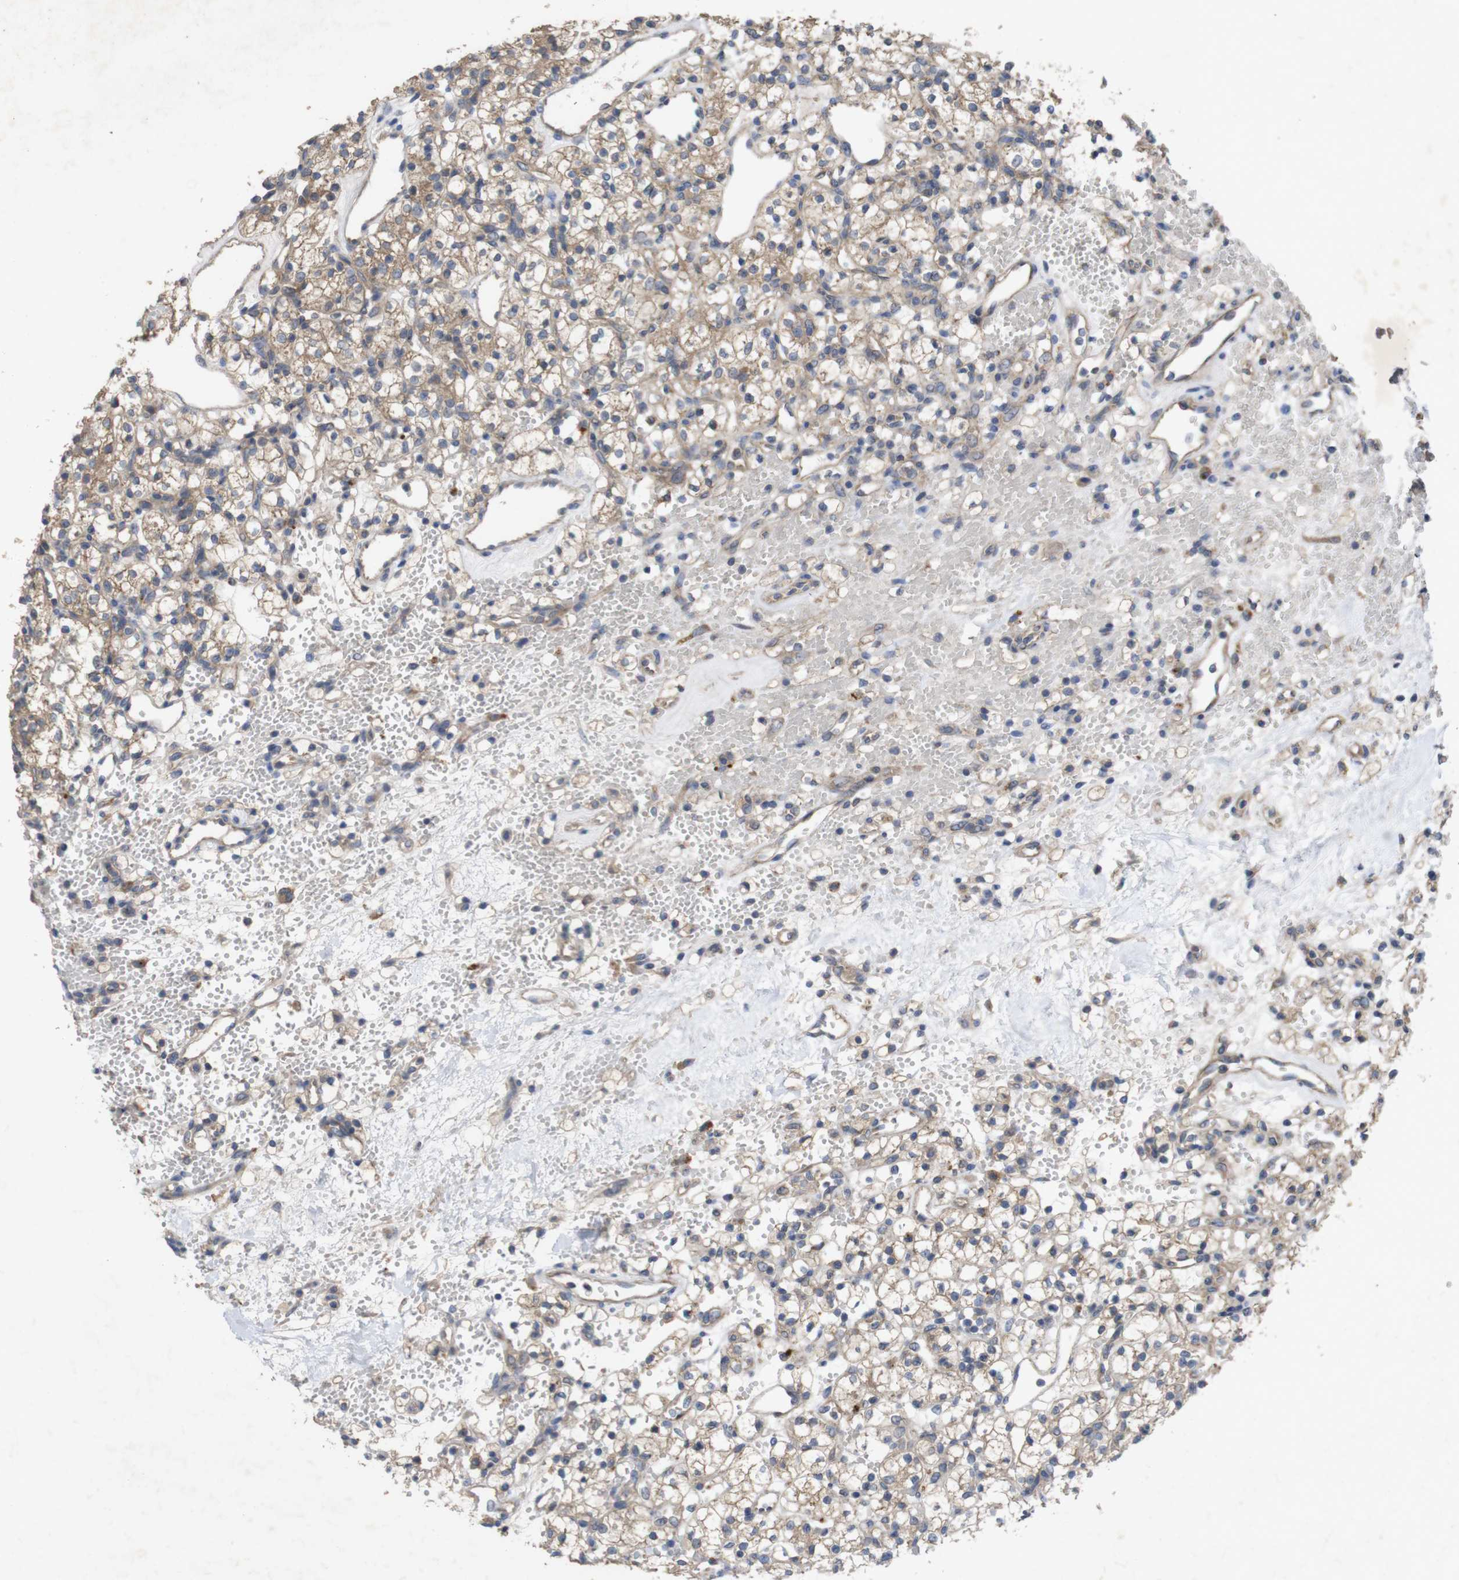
{"staining": {"intensity": "weak", "quantity": ">75%", "location": "cytoplasmic/membranous"}, "tissue": "renal cancer", "cell_type": "Tumor cells", "image_type": "cancer", "snomed": [{"axis": "morphology", "description": "Adenocarcinoma, NOS"}, {"axis": "topography", "description": "Kidney"}], "caption": "Protein positivity by immunohistochemistry (IHC) shows weak cytoplasmic/membranous staining in about >75% of tumor cells in renal cancer (adenocarcinoma).", "gene": "KCNS3", "patient": {"sex": "female", "age": 60}}